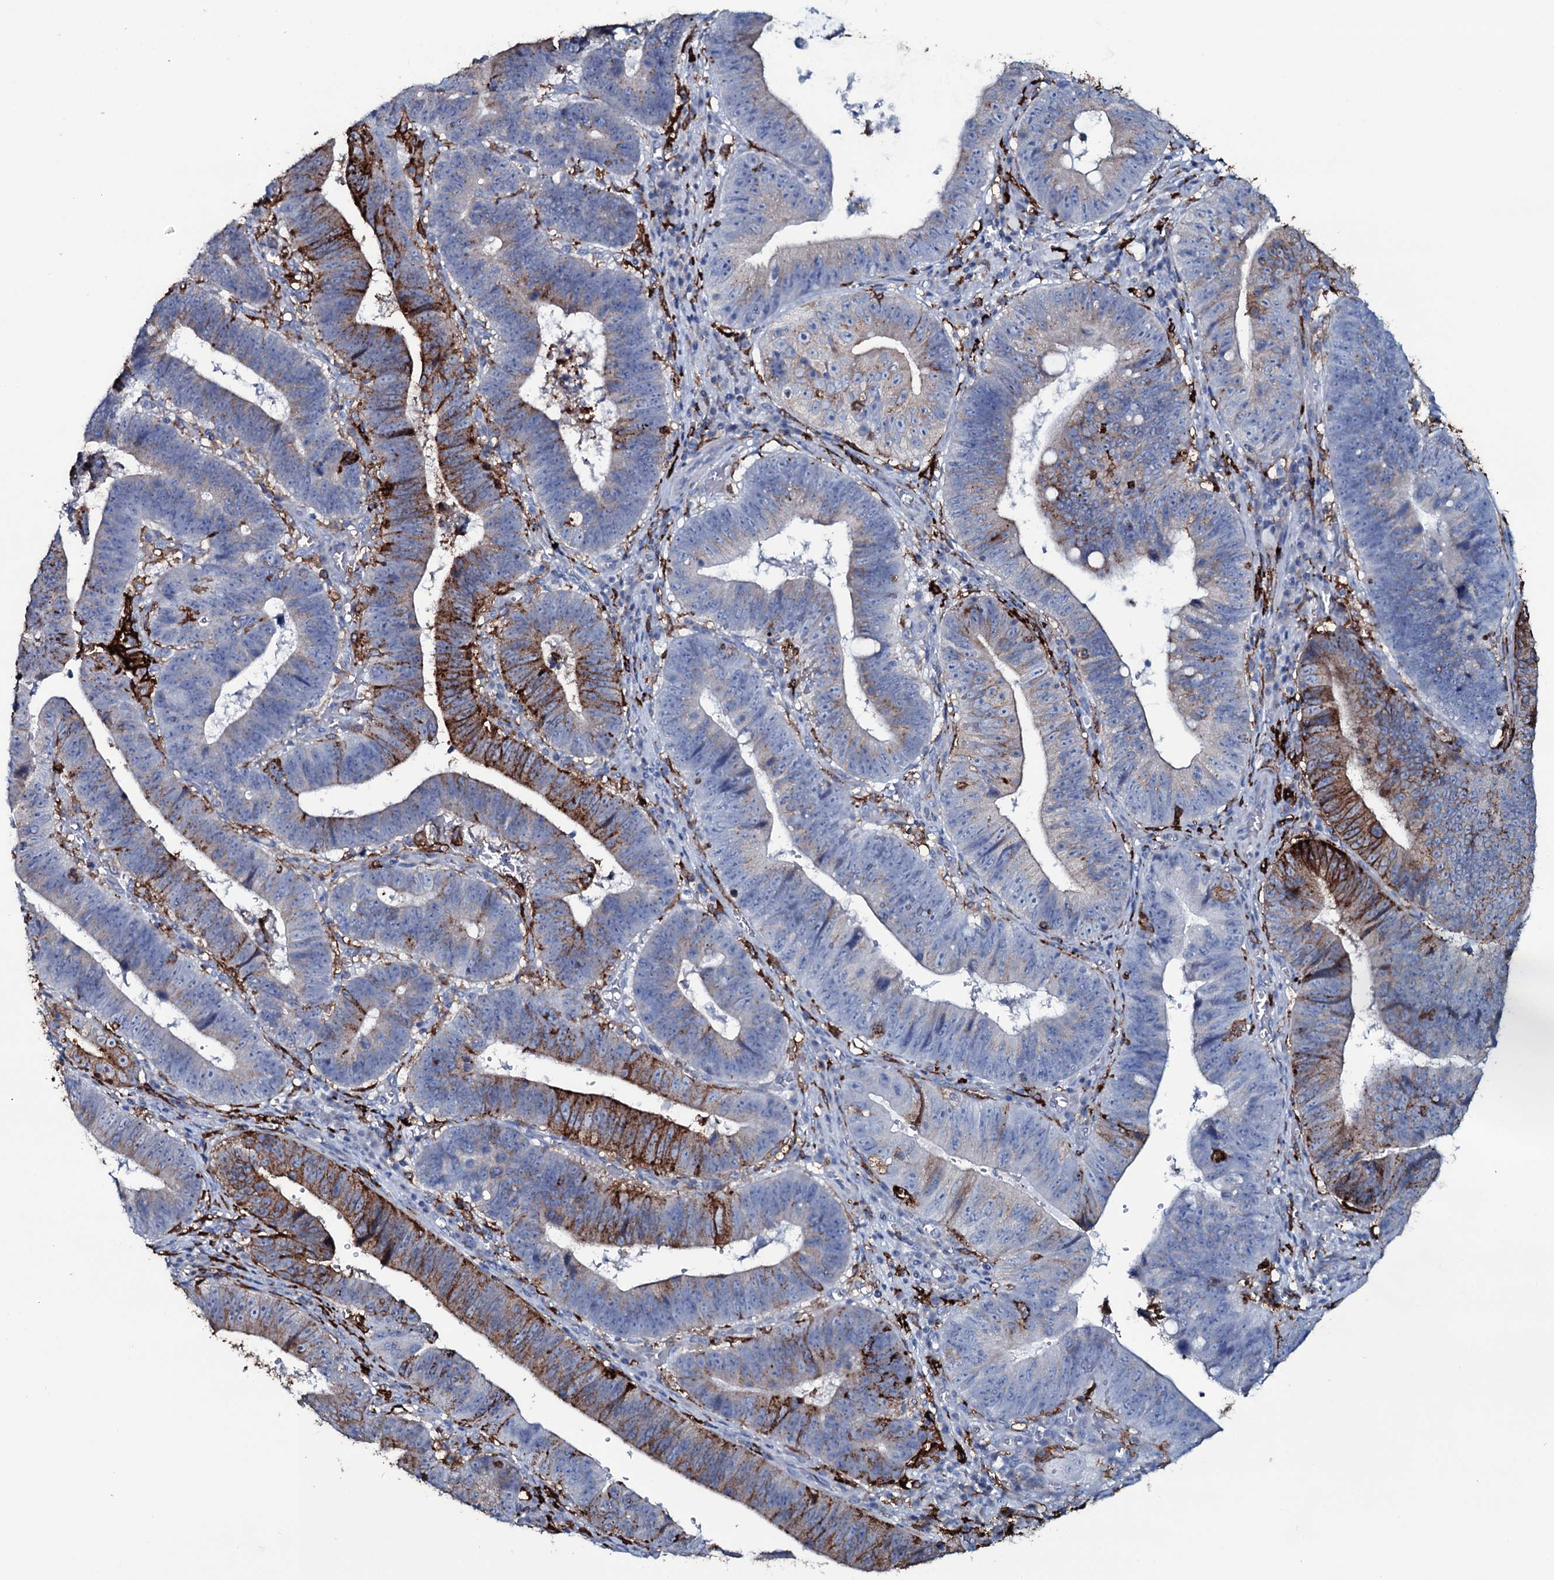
{"staining": {"intensity": "strong", "quantity": "<25%", "location": "cytoplasmic/membranous"}, "tissue": "stomach cancer", "cell_type": "Tumor cells", "image_type": "cancer", "snomed": [{"axis": "morphology", "description": "Adenocarcinoma, NOS"}, {"axis": "topography", "description": "Stomach"}], "caption": "Immunohistochemistry (IHC) staining of stomach cancer (adenocarcinoma), which reveals medium levels of strong cytoplasmic/membranous positivity in approximately <25% of tumor cells indicating strong cytoplasmic/membranous protein positivity. The staining was performed using DAB (brown) for protein detection and nuclei were counterstained in hematoxylin (blue).", "gene": "OSBPL2", "patient": {"sex": "male", "age": 59}}